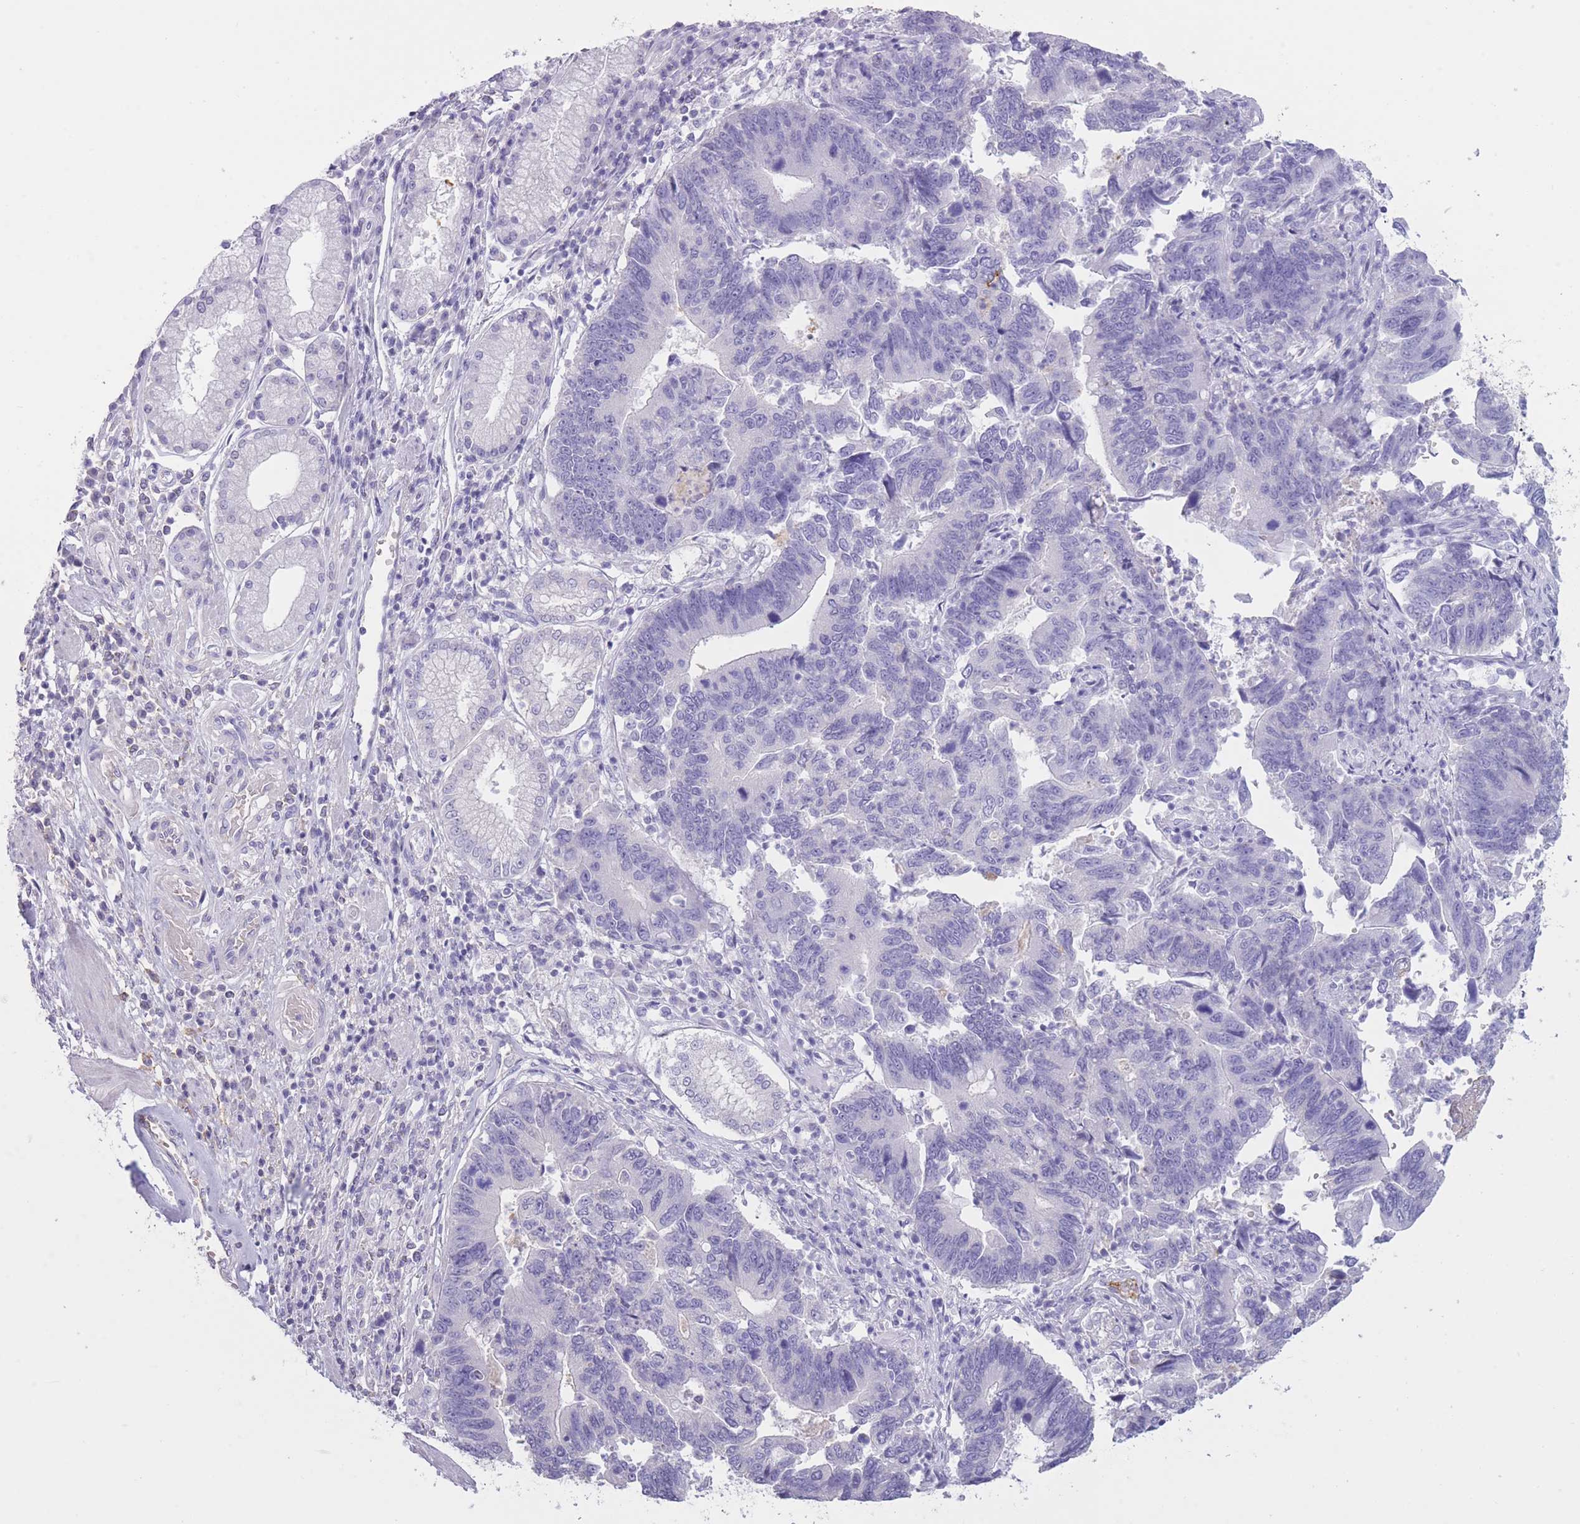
{"staining": {"intensity": "negative", "quantity": "none", "location": "none"}, "tissue": "stomach cancer", "cell_type": "Tumor cells", "image_type": "cancer", "snomed": [{"axis": "morphology", "description": "Adenocarcinoma, NOS"}, {"axis": "topography", "description": "Stomach"}], "caption": "Protein analysis of stomach cancer (adenocarcinoma) shows no significant positivity in tumor cells. Brightfield microscopy of IHC stained with DAB (3,3'-diaminobenzidine) (brown) and hematoxylin (blue), captured at high magnification.", "gene": "AP3S2", "patient": {"sex": "male", "age": 59}}